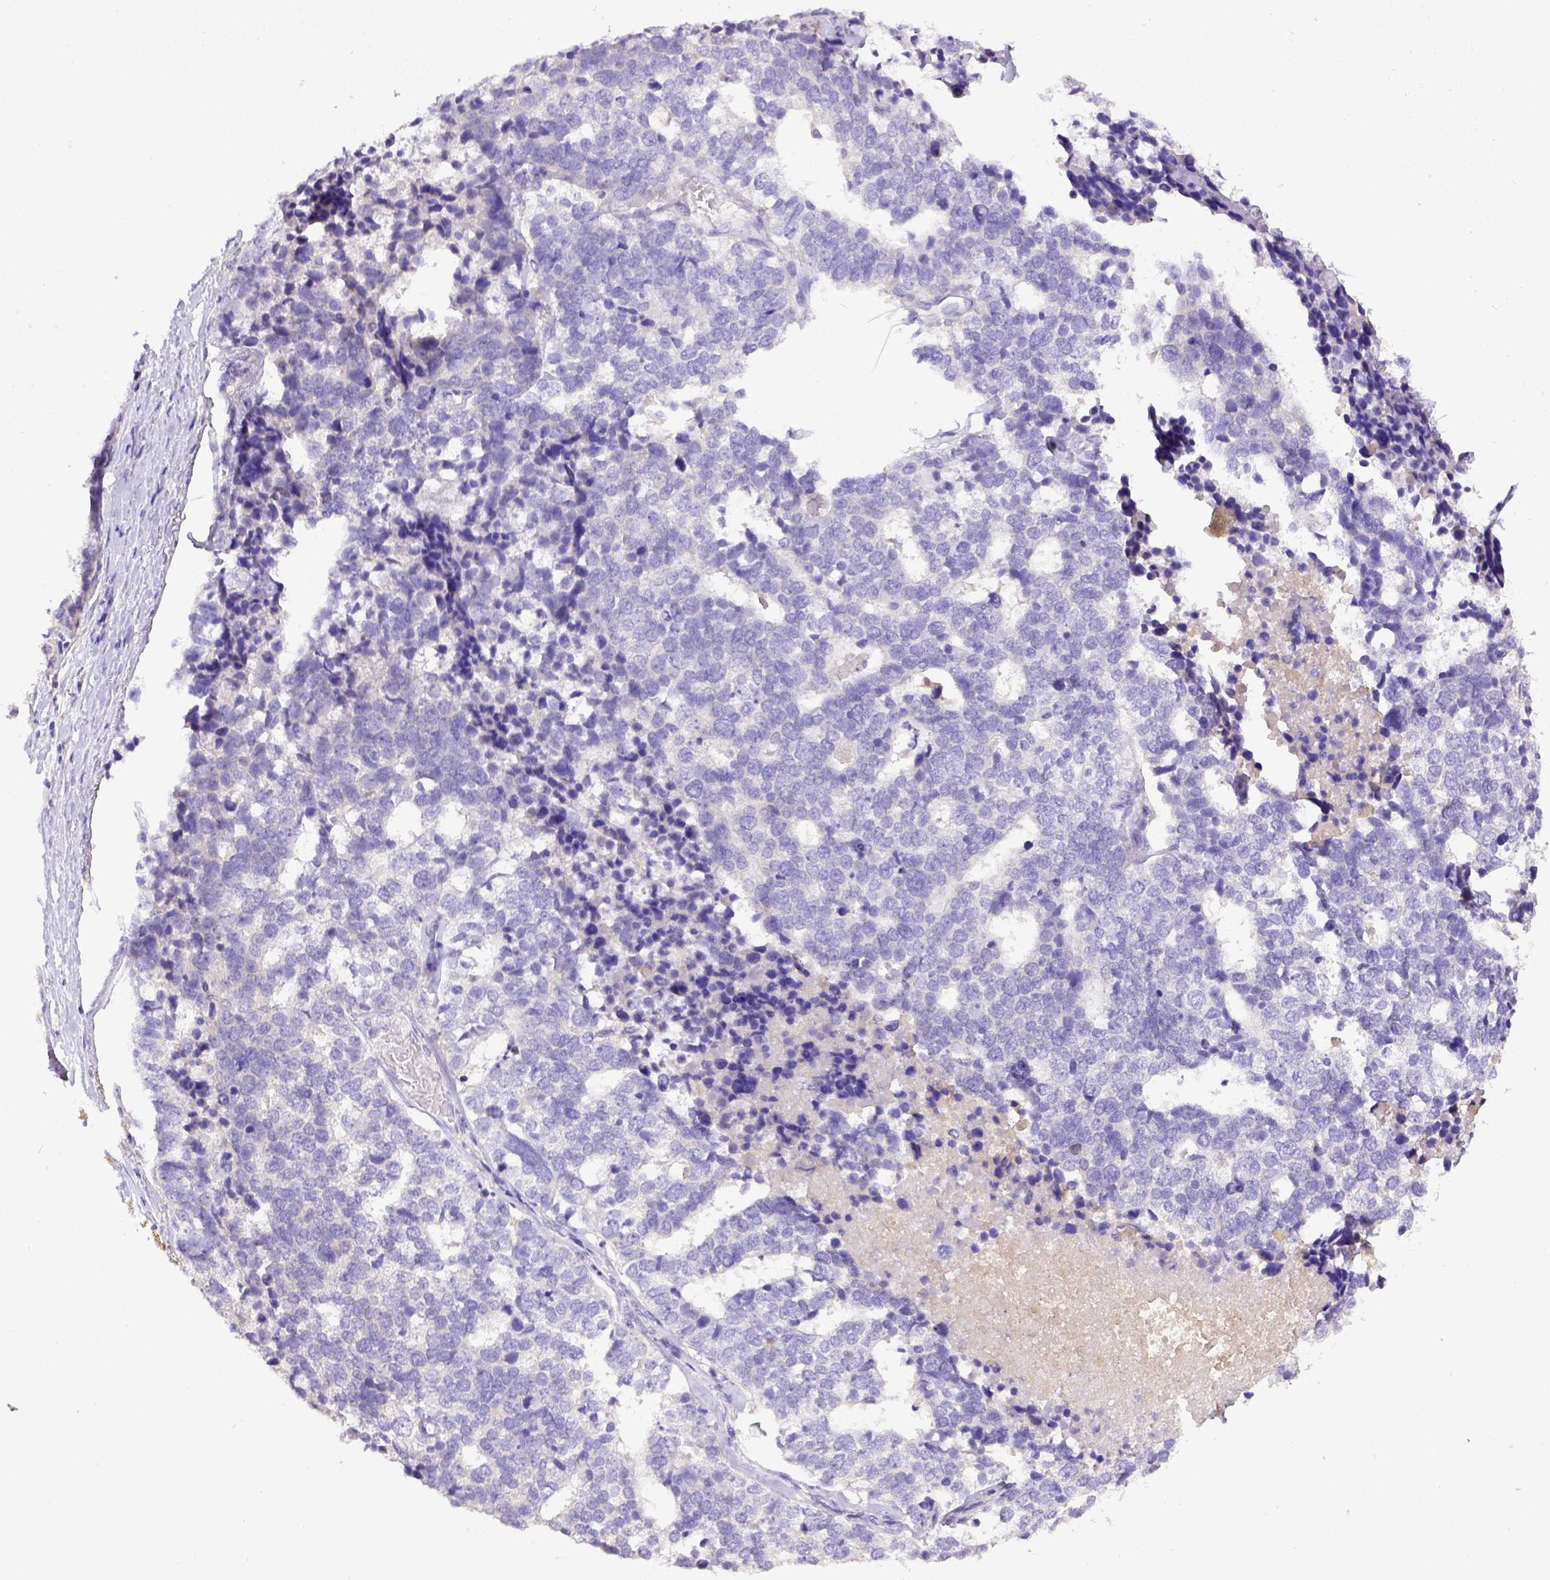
{"staining": {"intensity": "negative", "quantity": "none", "location": "none"}, "tissue": "stomach cancer", "cell_type": "Tumor cells", "image_type": "cancer", "snomed": [{"axis": "morphology", "description": "Adenocarcinoma, NOS"}, {"axis": "topography", "description": "Stomach"}], "caption": "Immunohistochemistry (IHC) histopathology image of neoplastic tissue: human stomach adenocarcinoma stained with DAB demonstrates no significant protein staining in tumor cells.", "gene": "CD40", "patient": {"sex": "male", "age": 69}}